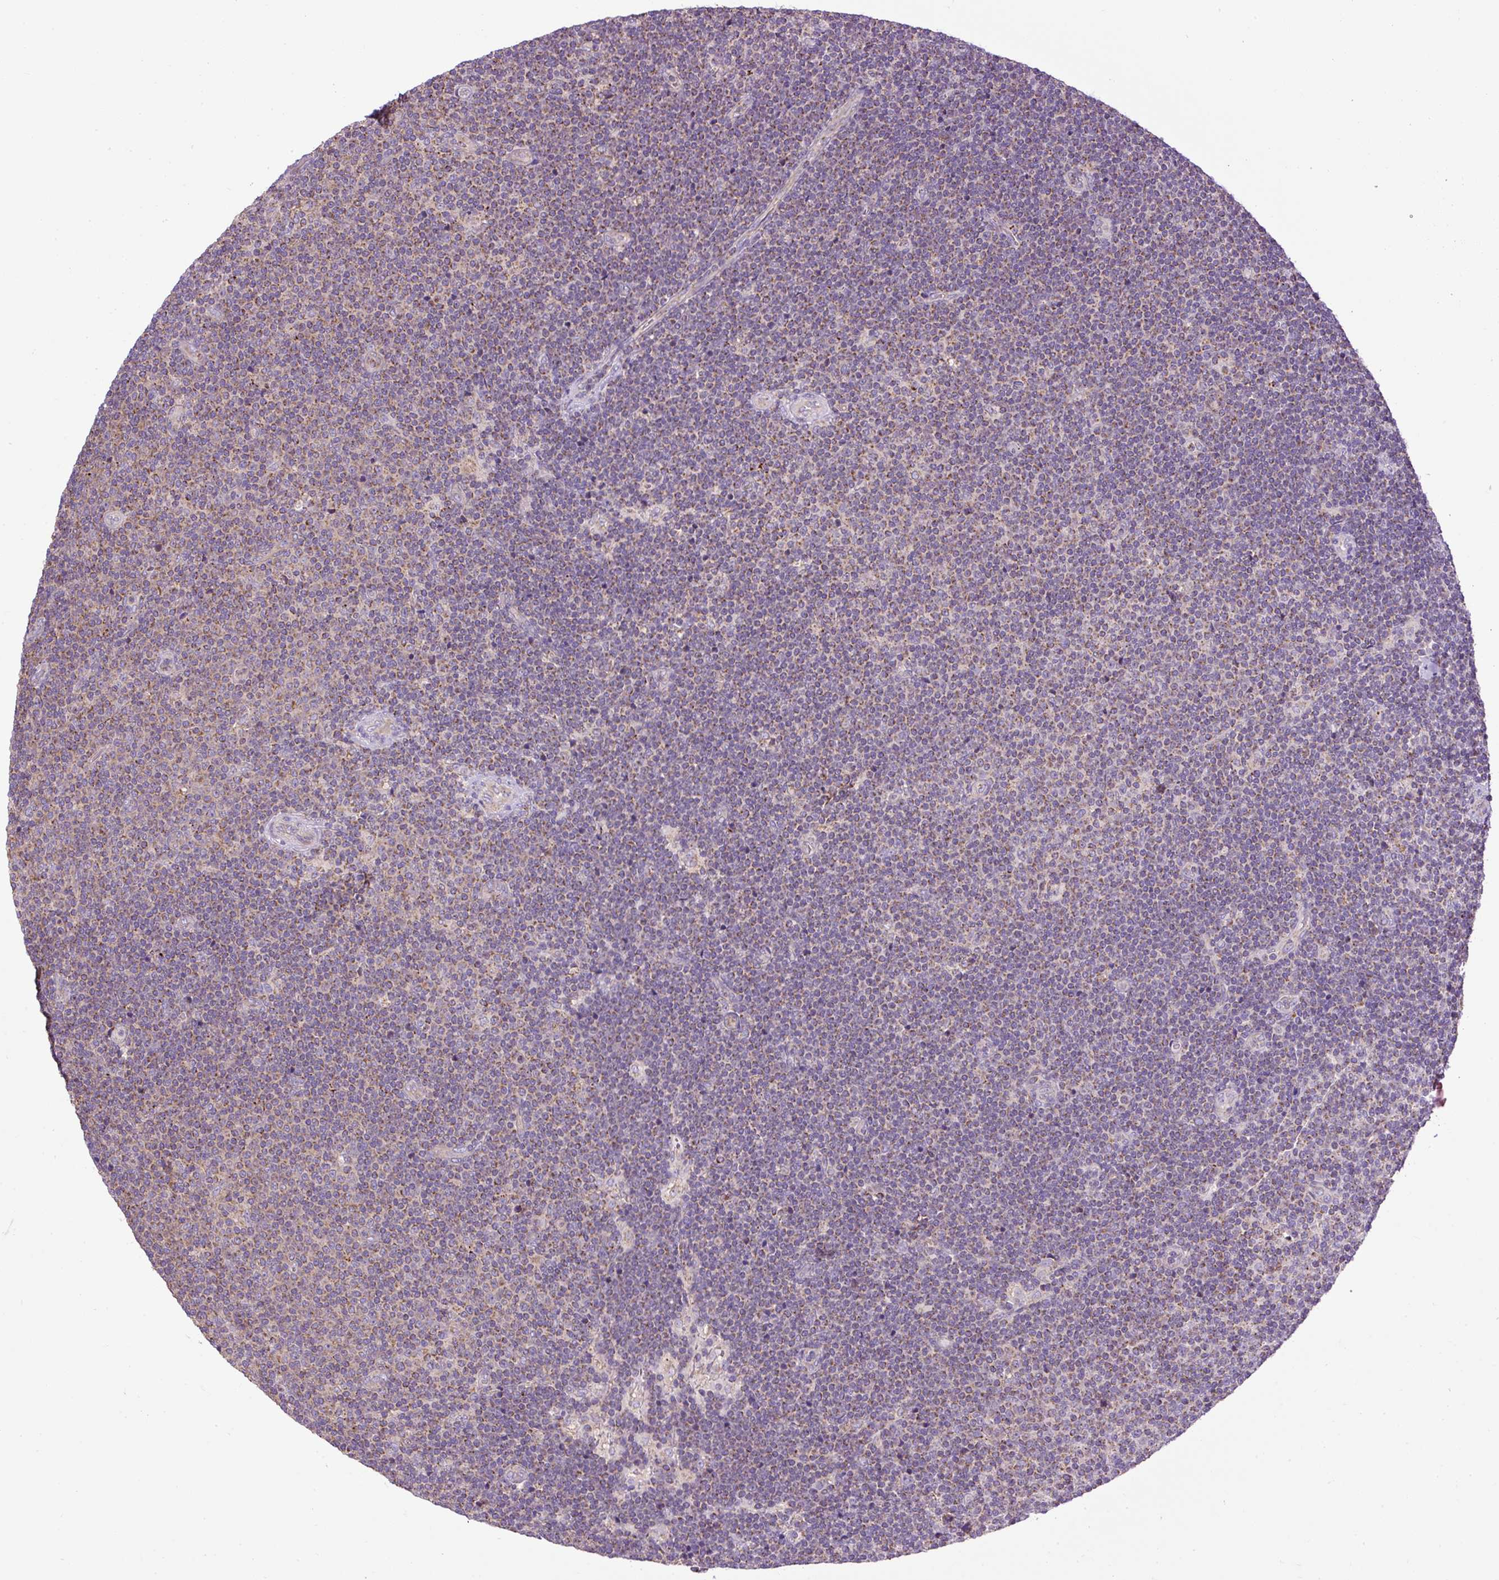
{"staining": {"intensity": "moderate", "quantity": "25%-75%", "location": "cytoplasmic/membranous"}, "tissue": "lymphoma", "cell_type": "Tumor cells", "image_type": "cancer", "snomed": [{"axis": "morphology", "description": "Malignant lymphoma, non-Hodgkin's type, Low grade"}, {"axis": "topography", "description": "Lymph node"}], "caption": "IHC staining of malignant lymphoma, non-Hodgkin's type (low-grade), which displays medium levels of moderate cytoplasmic/membranous expression in approximately 25%-75% of tumor cells indicating moderate cytoplasmic/membranous protein expression. The staining was performed using DAB (brown) for protein detection and nuclei were counterstained in hematoxylin (blue).", "gene": "ZNF547", "patient": {"sex": "male", "age": 48}}